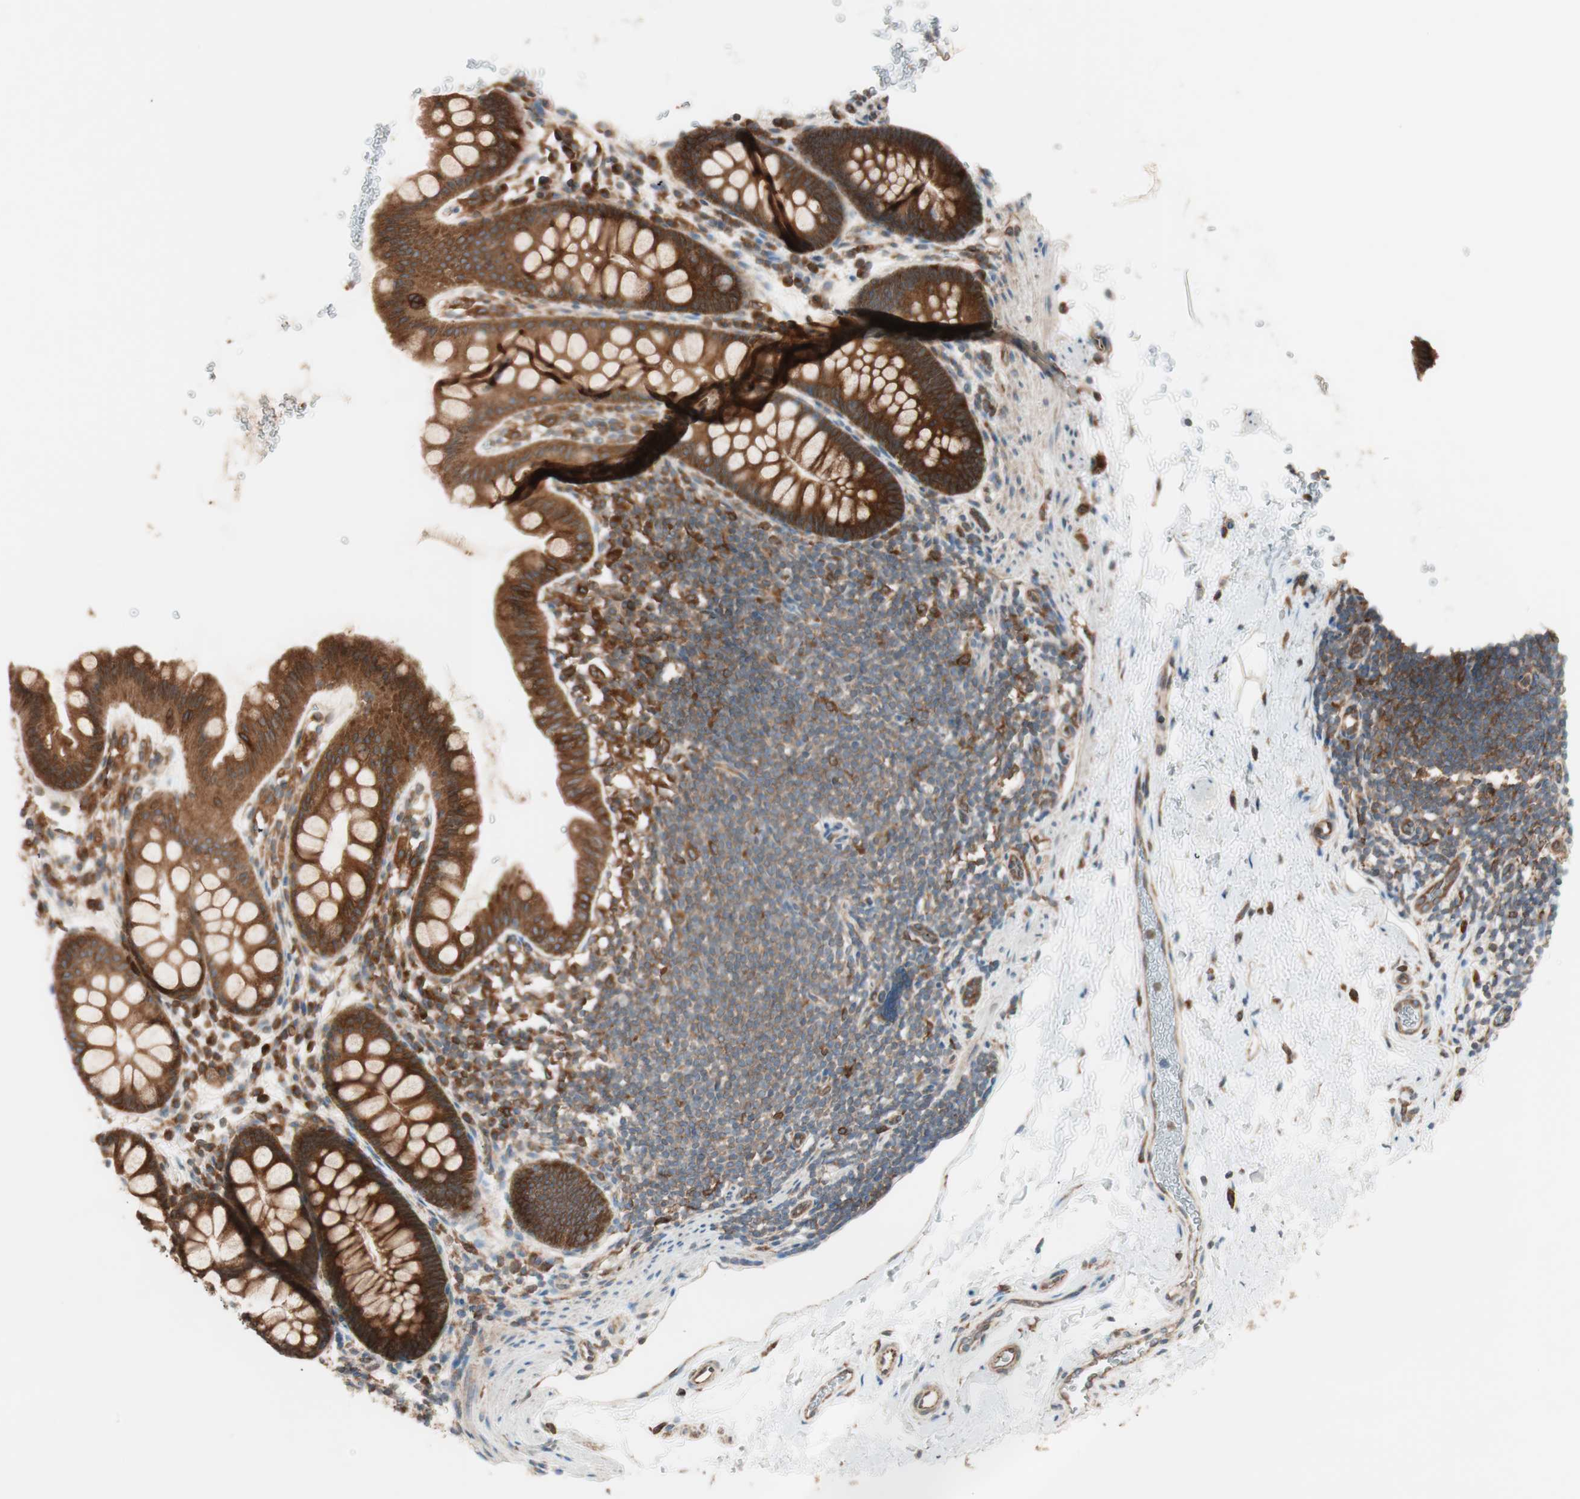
{"staining": {"intensity": "strong", "quantity": ">75%", "location": "cytoplasmic/membranous"}, "tissue": "rectum", "cell_type": "Glandular cells", "image_type": "normal", "snomed": [{"axis": "morphology", "description": "Normal tissue, NOS"}, {"axis": "topography", "description": "Rectum"}], "caption": "The image shows staining of benign rectum, revealing strong cytoplasmic/membranous protein staining (brown color) within glandular cells. (DAB (3,3'-diaminobenzidine) IHC with brightfield microscopy, high magnification).", "gene": "RAB5A", "patient": {"sex": "female", "age": 24}}